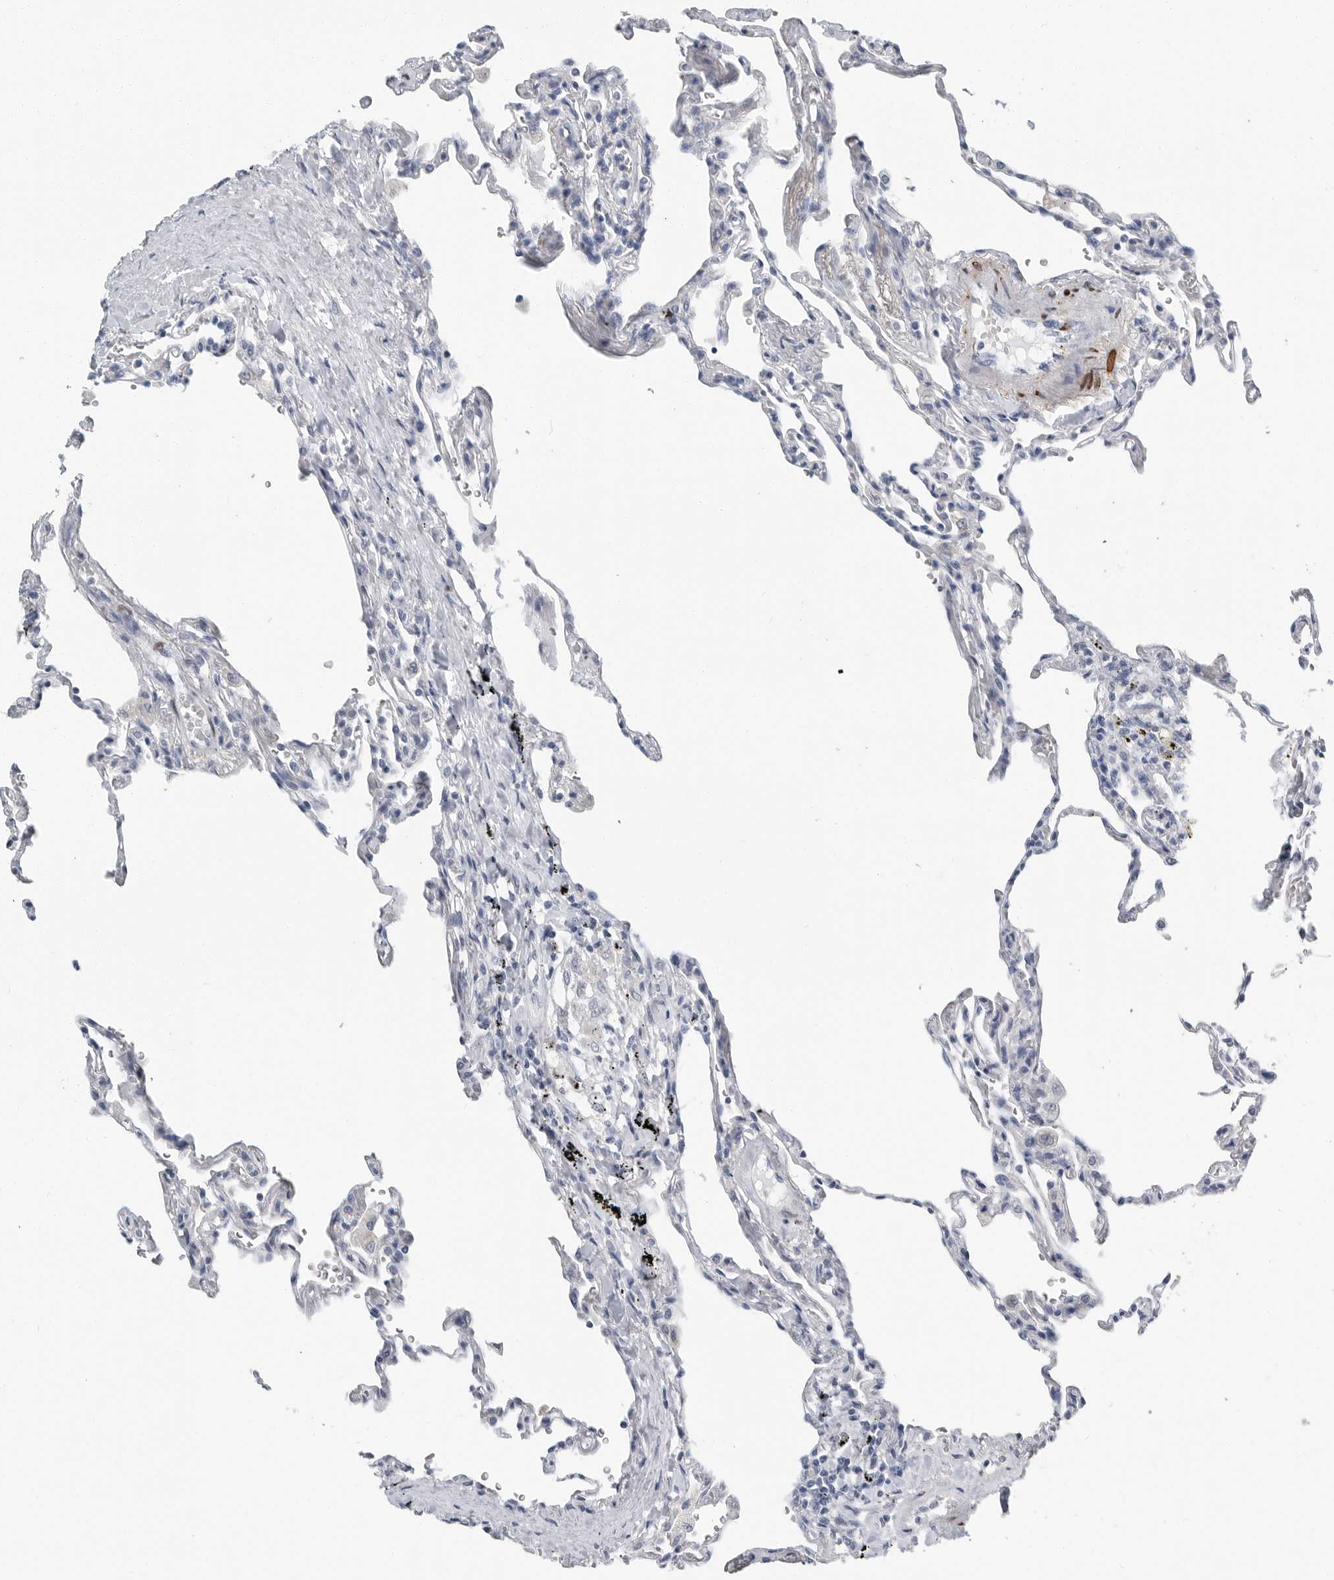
{"staining": {"intensity": "negative", "quantity": "none", "location": "none"}, "tissue": "lung", "cell_type": "Alveolar cells", "image_type": "normal", "snomed": [{"axis": "morphology", "description": "Normal tissue, NOS"}, {"axis": "topography", "description": "Lung"}], "caption": "An image of lung stained for a protein shows no brown staining in alveolar cells. (Brightfield microscopy of DAB IHC at high magnification).", "gene": "PLN", "patient": {"sex": "male", "age": 59}}